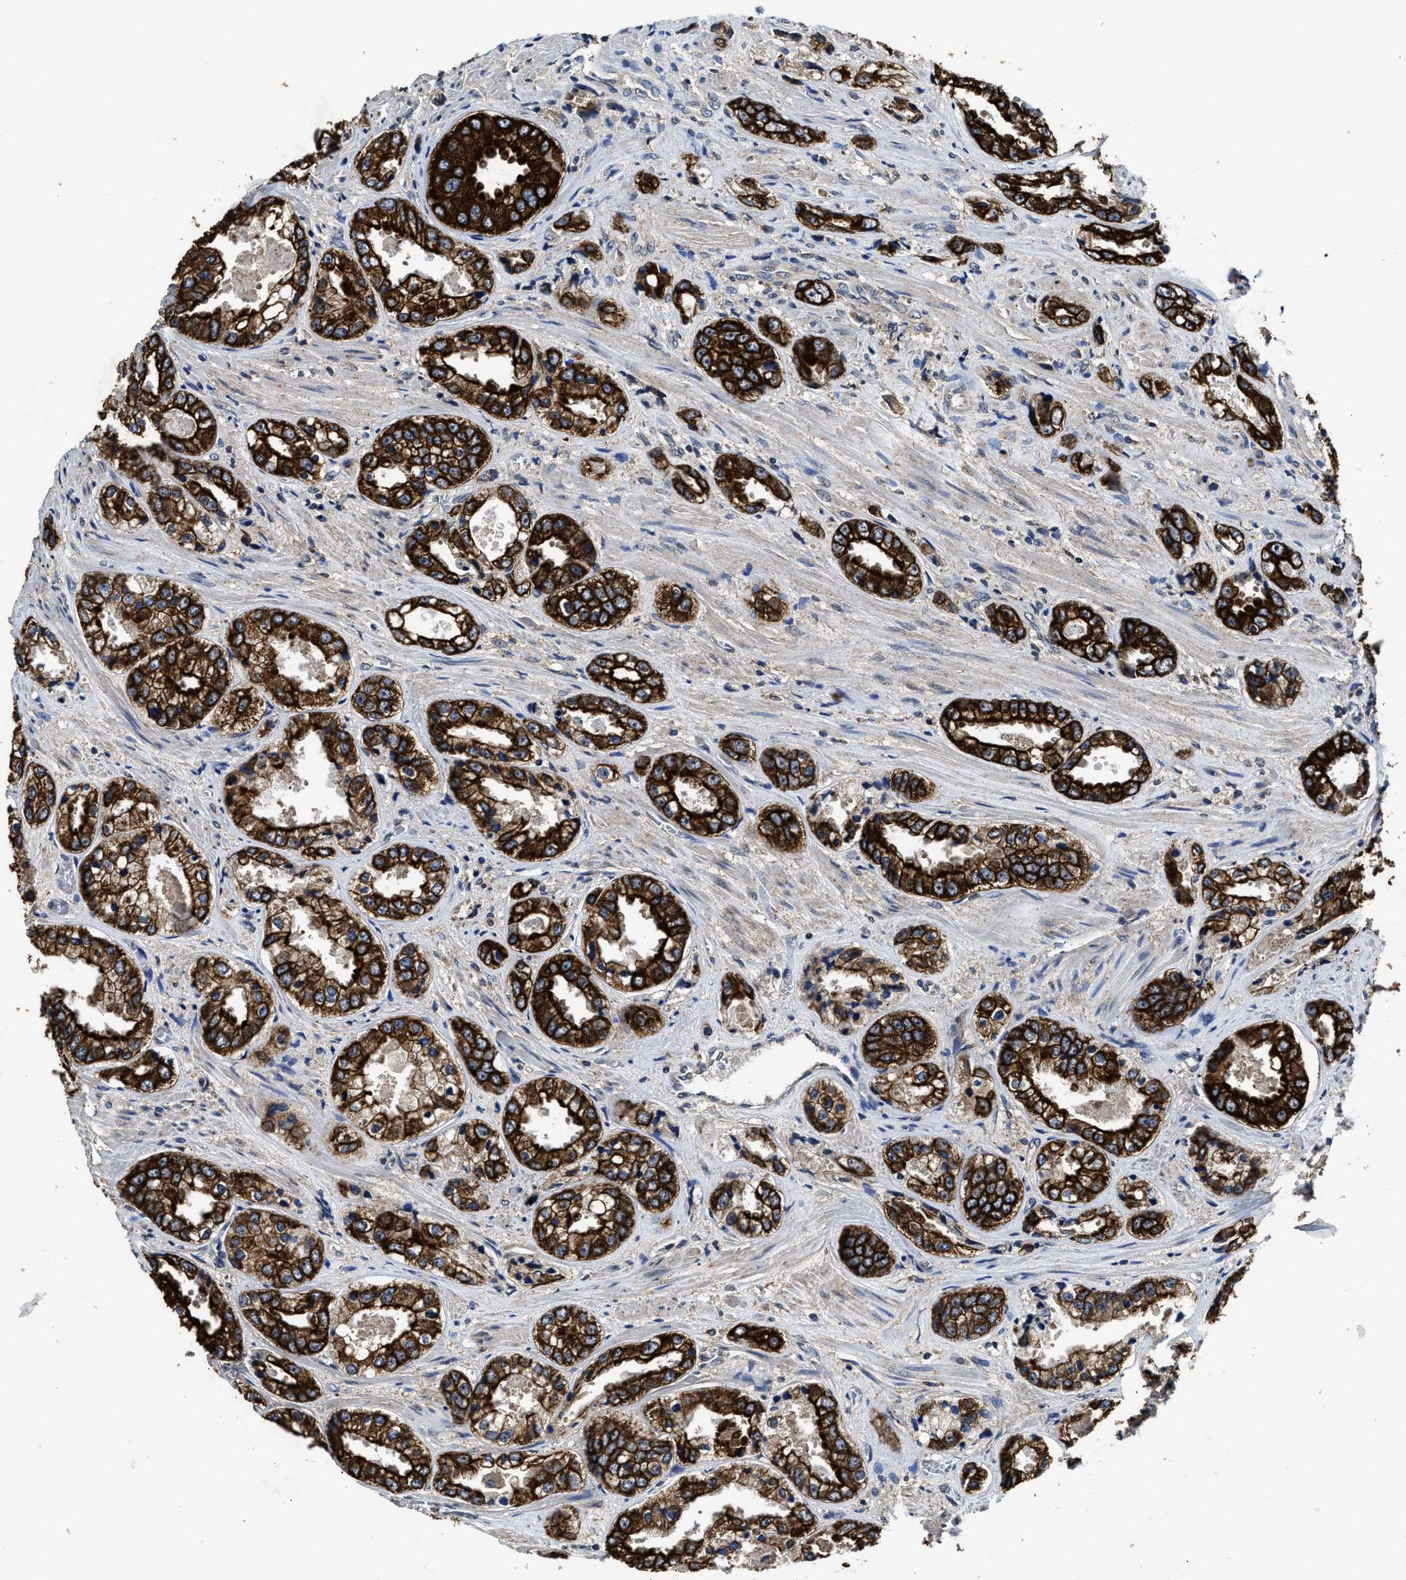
{"staining": {"intensity": "strong", "quantity": ">75%", "location": "cytoplasmic/membranous"}, "tissue": "prostate cancer", "cell_type": "Tumor cells", "image_type": "cancer", "snomed": [{"axis": "morphology", "description": "Adenocarcinoma, High grade"}, {"axis": "topography", "description": "Prostate"}], "caption": "A histopathology image of adenocarcinoma (high-grade) (prostate) stained for a protein demonstrates strong cytoplasmic/membranous brown staining in tumor cells. Using DAB (3,3'-diaminobenzidine) (brown) and hematoxylin (blue) stains, captured at high magnification using brightfield microscopy.", "gene": "CTNNA1", "patient": {"sex": "male", "age": 61}}